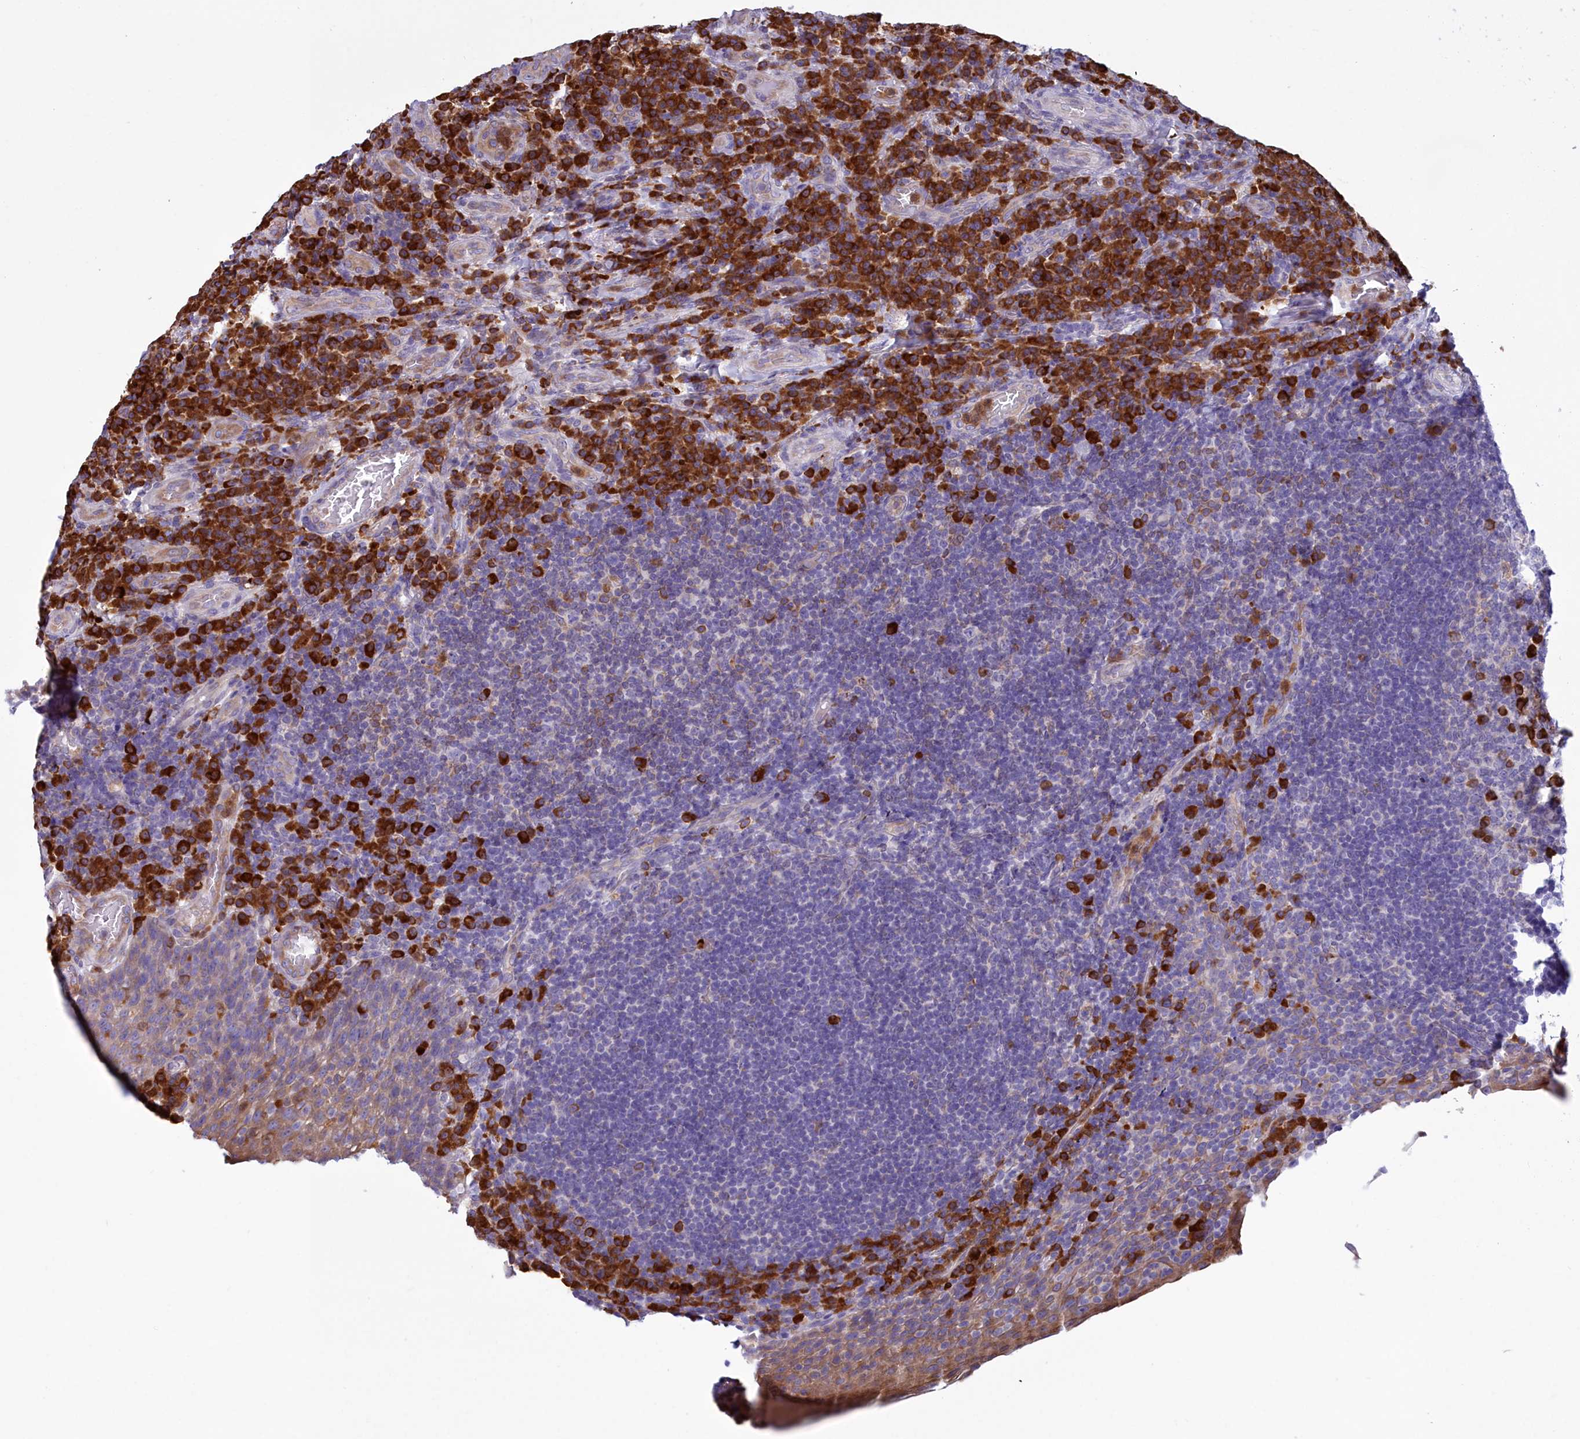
{"staining": {"intensity": "strong", "quantity": "<25%", "location": "cytoplasmic/membranous"}, "tissue": "tonsil", "cell_type": "Germinal center cells", "image_type": "normal", "snomed": [{"axis": "morphology", "description": "Normal tissue, NOS"}, {"axis": "topography", "description": "Tonsil"}], "caption": "Tonsil stained with a brown dye demonstrates strong cytoplasmic/membranous positive positivity in approximately <25% of germinal center cells.", "gene": "HM13", "patient": {"sex": "male", "age": 17}}